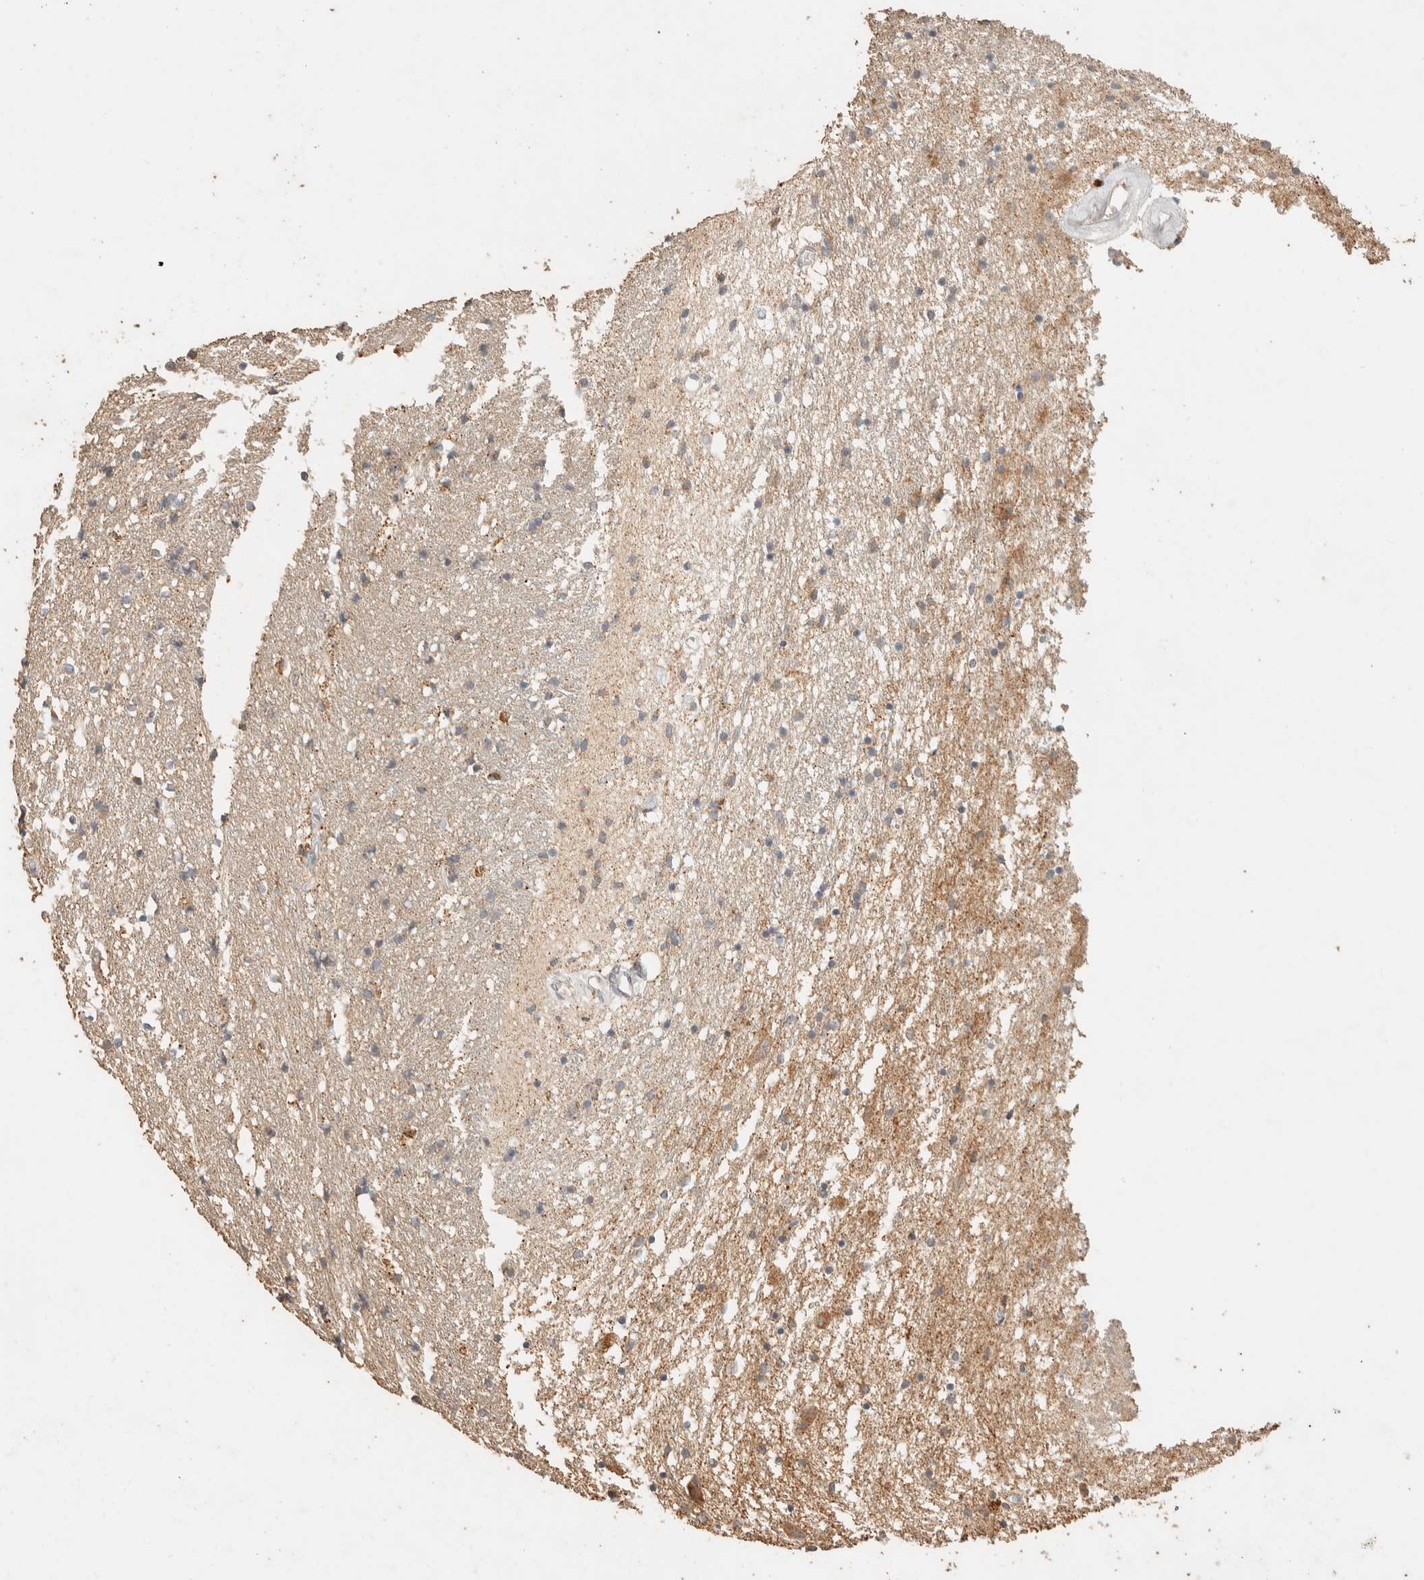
{"staining": {"intensity": "weak", "quantity": ">75%", "location": "cytoplasmic/membranous"}, "tissue": "caudate", "cell_type": "Glial cells", "image_type": "normal", "snomed": [{"axis": "morphology", "description": "Normal tissue, NOS"}, {"axis": "topography", "description": "Lateral ventricle wall"}], "caption": "DAB immunohistochemical staining of normal human caudate shows weak cytoplasmic/membranous protein staining in approximately >75% of glial cells.", "gene": "ITPA", "patient": {"sex": "female", "age": 54}}